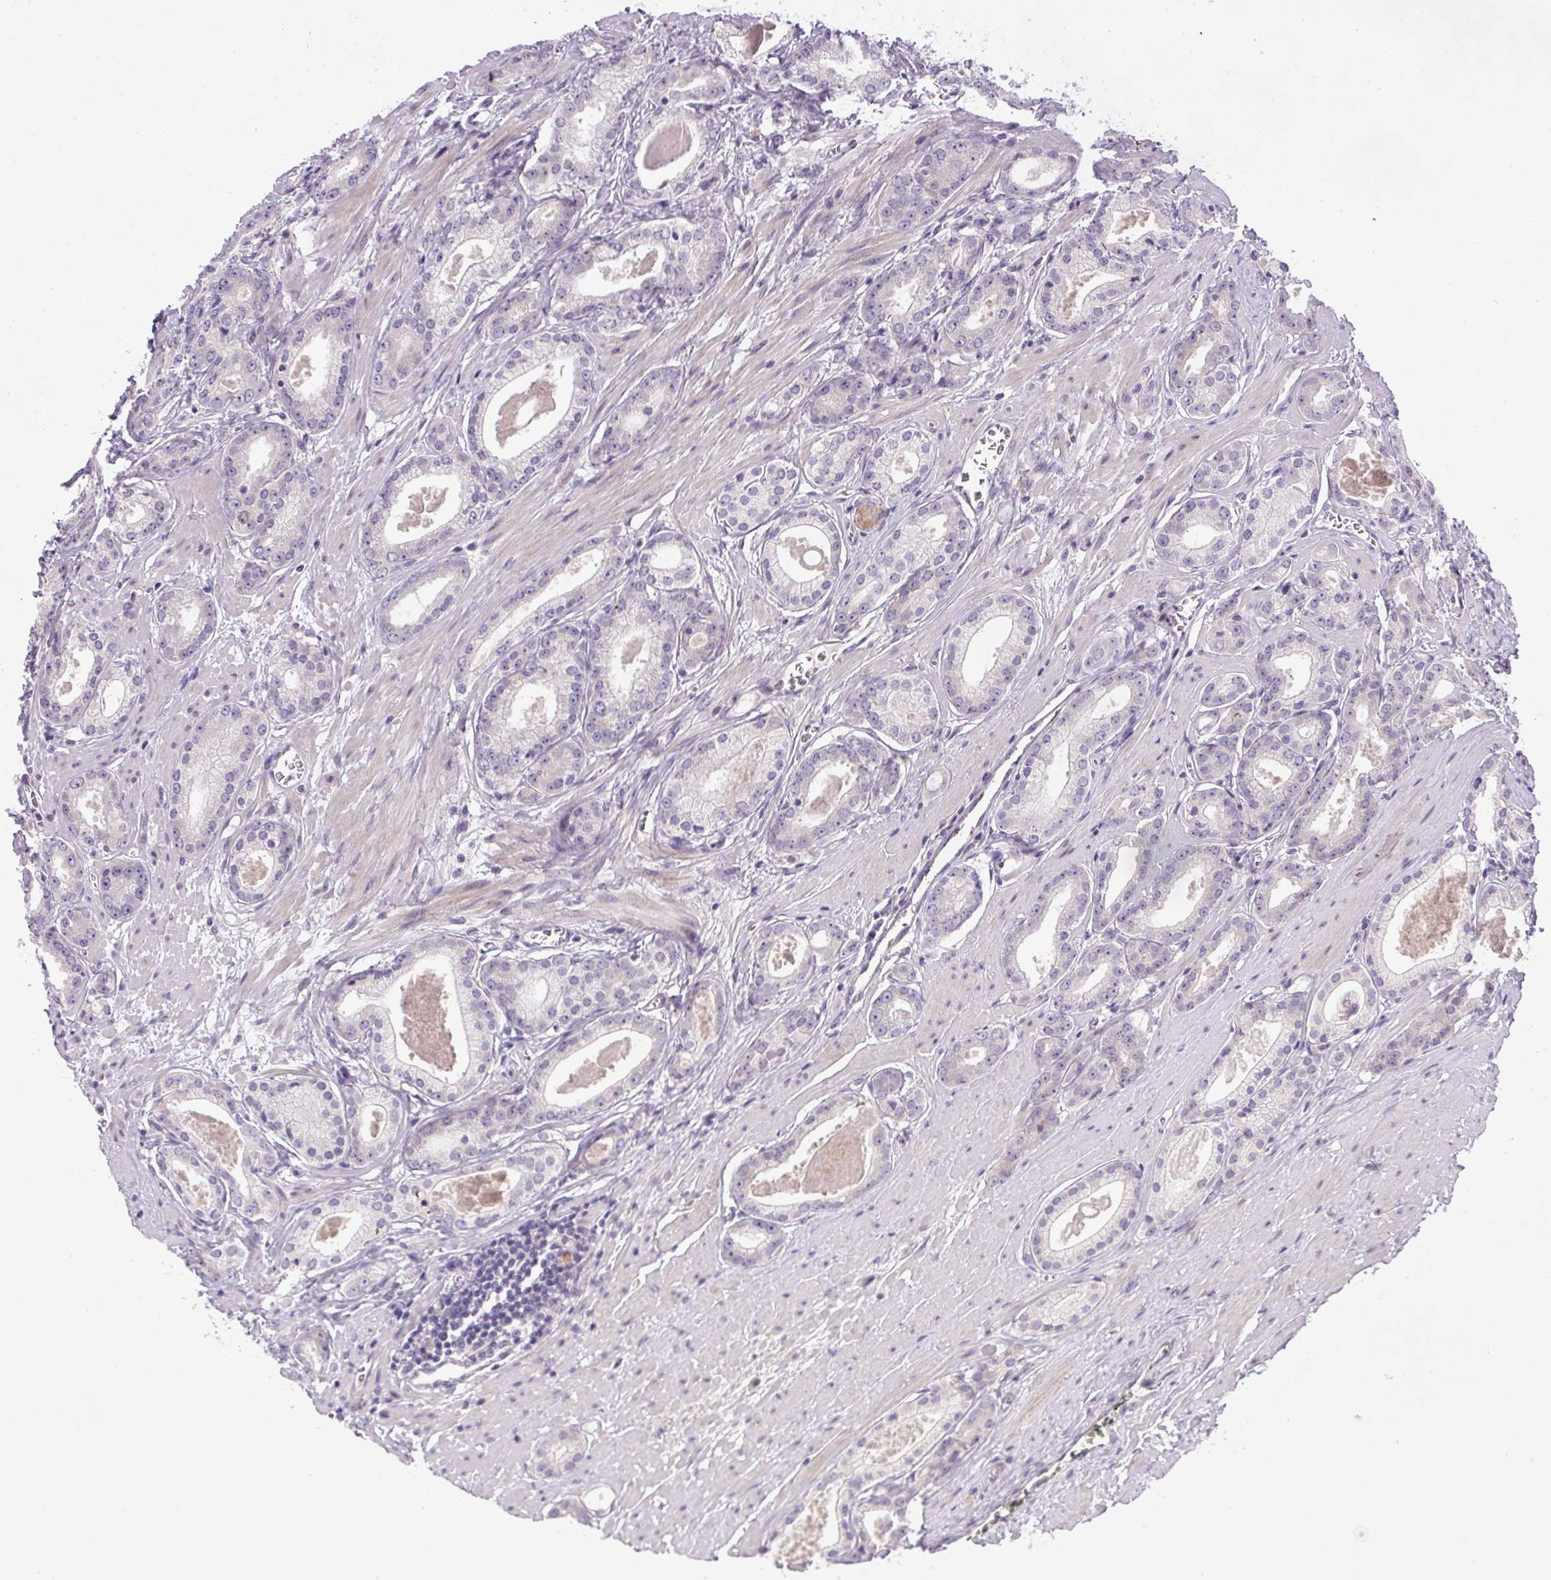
{"staining": {"intensity": "negative", "quantity": "none", "location": "none"}, "tissue": "prostate cancer", "cell_type": "Tumor cells", "image_type": "cancer", "snomed": [{"axis": "morphology", "description": "Adenocarcinoma, NOS"}, {"axis": "morphology", "description": "Adenocarcinoma, Low grade"}, {"axis": "topography", "description": "Prostate"}], "caption": "Immunohistochemical staining of prostate cancer (adenocarcinoma) shows no significant staining in tumor cells.", "gene": "LRRTM1", "patient": {"sex": "male", "age": 64}}